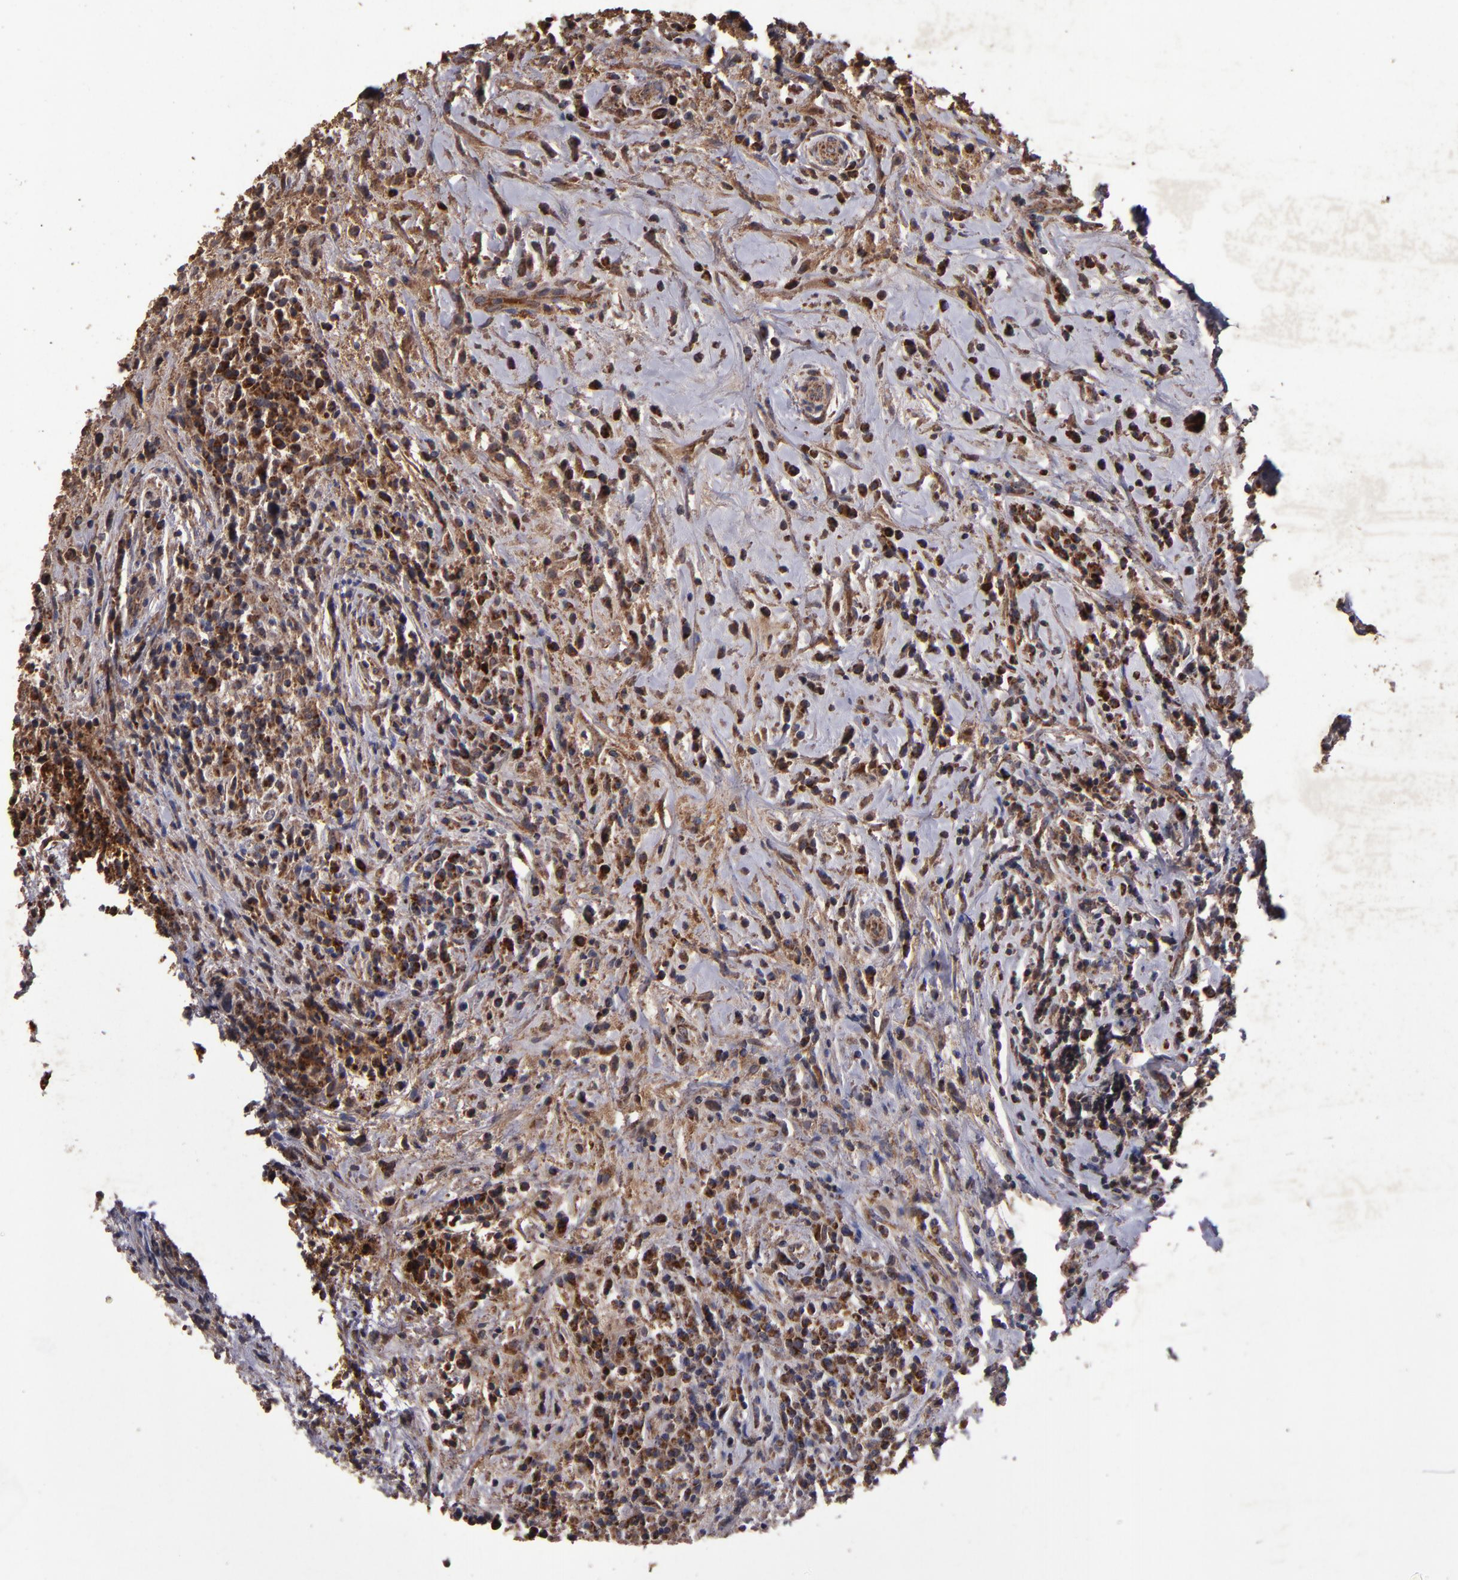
{"staining": {"intensity": "moderate", "quantity": ">75%", "location": "cytoplasmic/membranous"}, "tissue": "lymphoma", "cell_type": "Tumor cells", "image_type": "cancer", "snomed": [{"axis": "morphology", "description": "Hodgkin's disease, NOS"}, {"axis": "topography", "description": "Lymph node"}], "caption": "Human Hodgkin's disease stained with a protein marker displays moderate staining in tumor cells.", "gene": "TIMM9", "patient": {"sex": "female", "age": 25}}